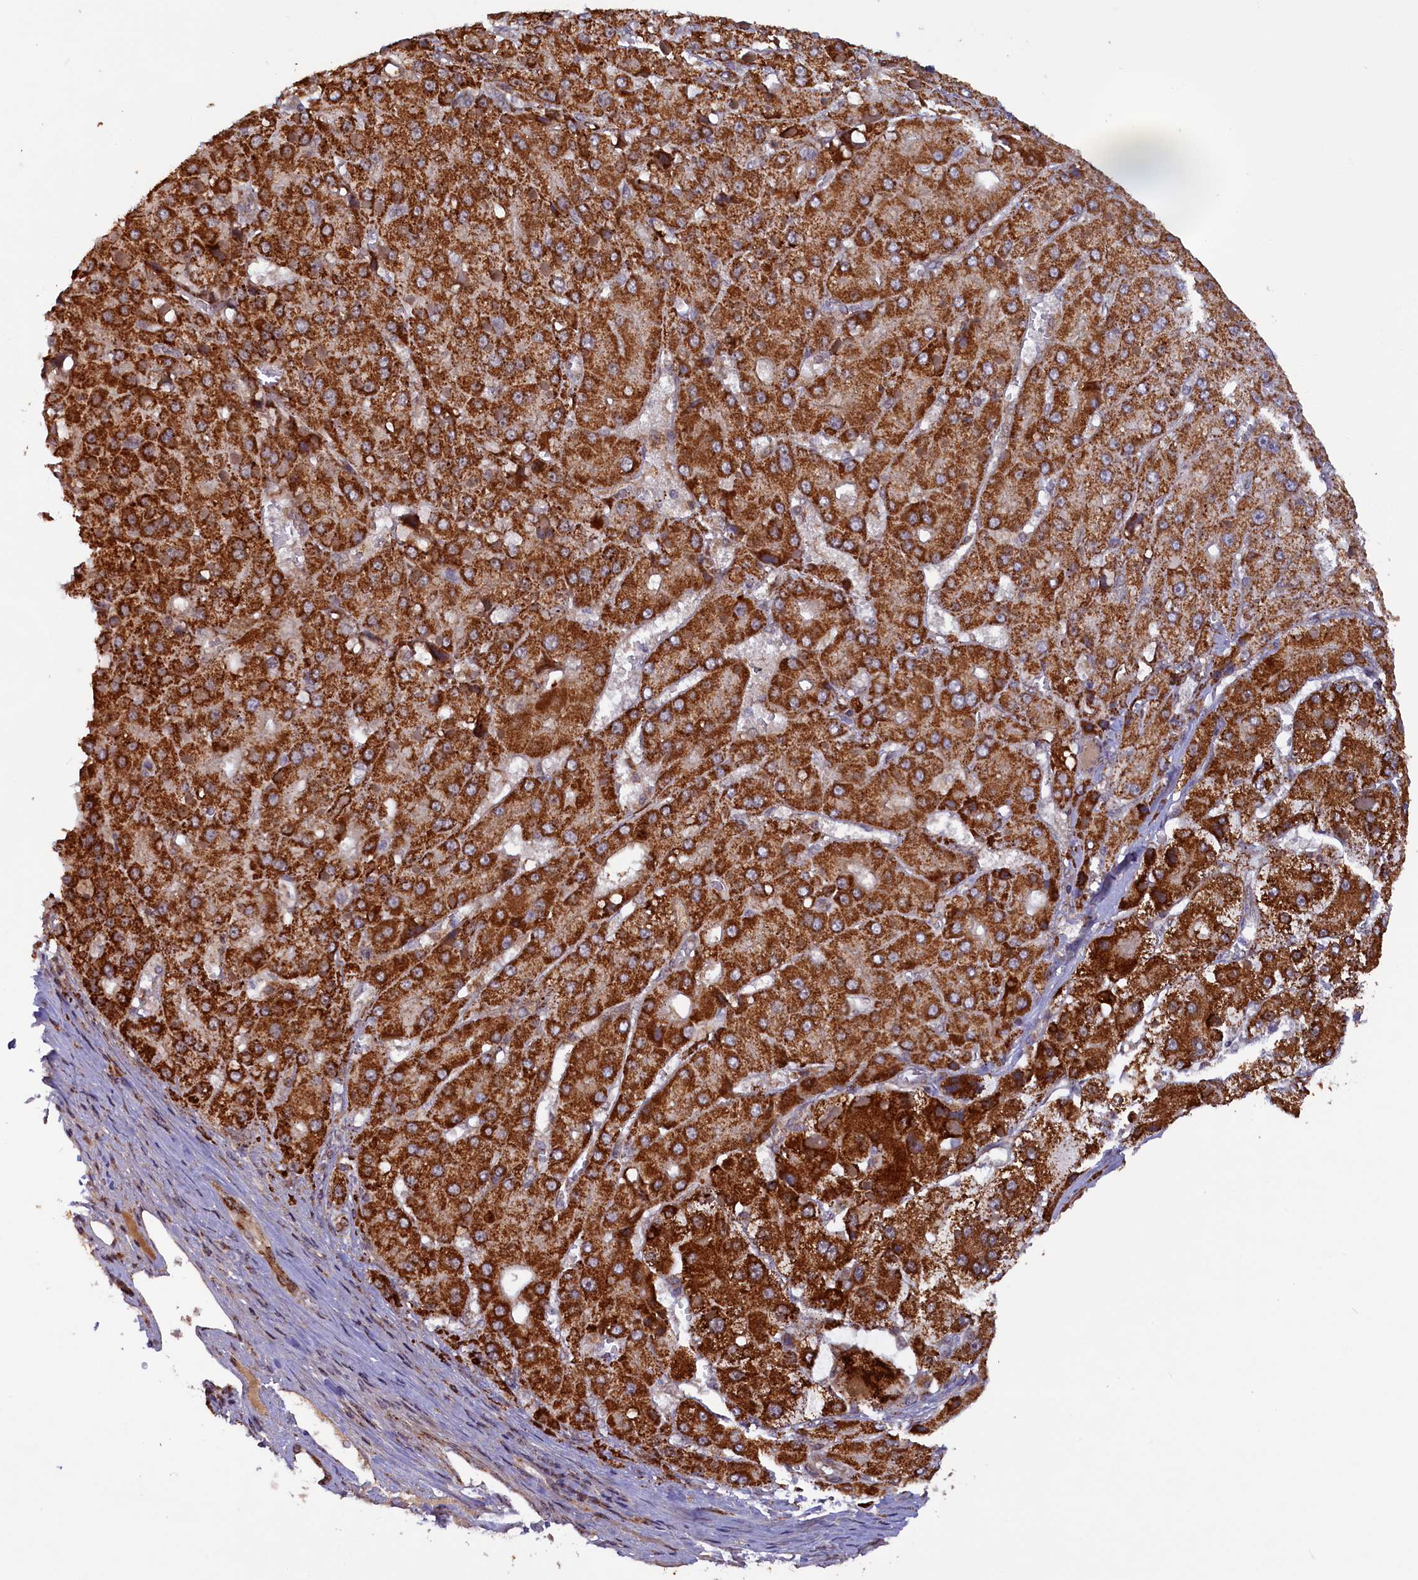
{"staining": {"intensity": "strong", "quantity": ">75%", "location": "cytoplasmic/membranous"}, "tissue": "liver cancer", "cell_type": "Tumor cells", "image_type": "cancer", "snomed": [{"axis": "morphology", "description": "Carcinoma, Hepatocellular, NOS"}, {"axis": "topography", "description": "Liver"}], "caption": "Human hepatocellular carcinoma (liver) stained with a protein marker reveals strong staining in tumor cells.", "gene": "DUS3L", "patient": {"sex": "female", "age": 73}}